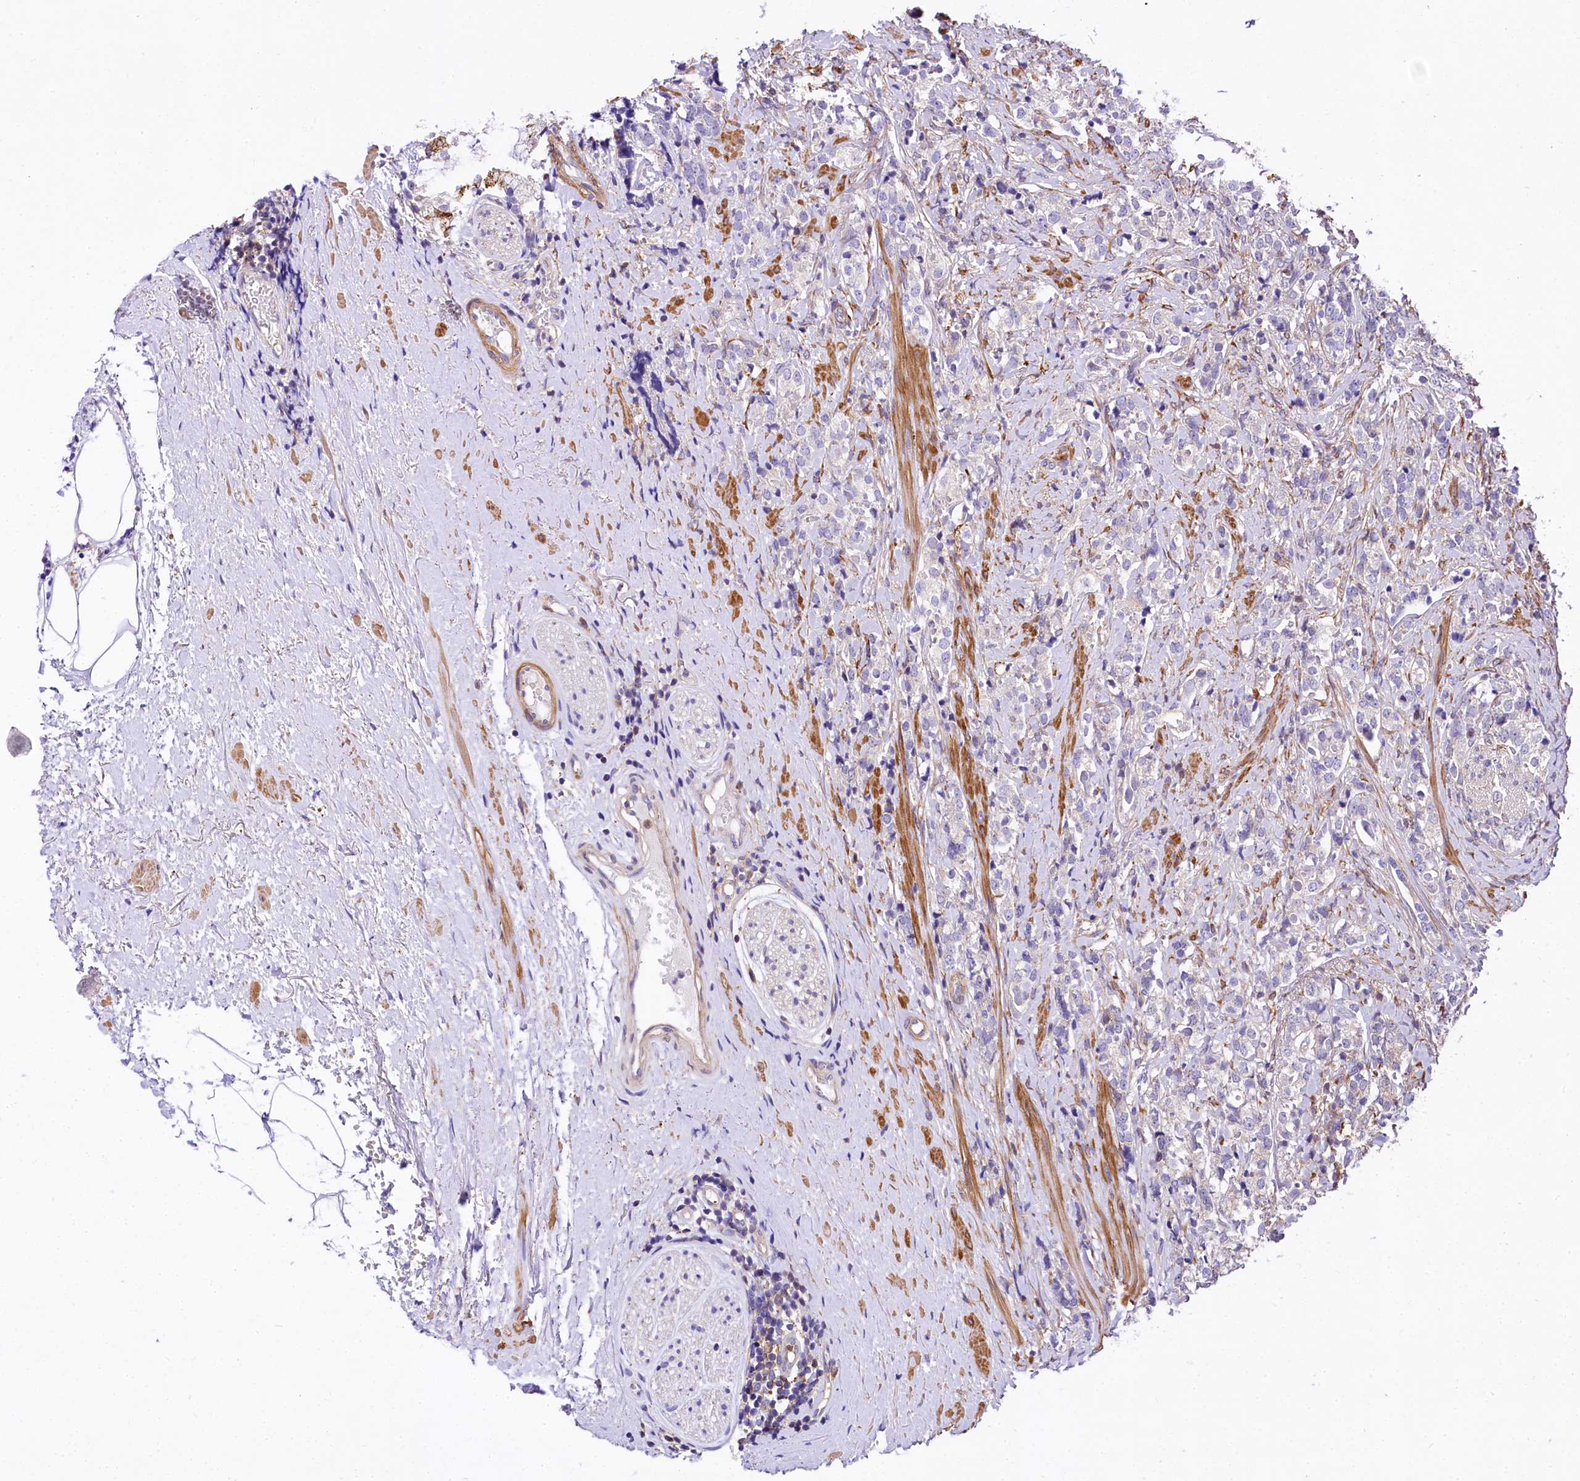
{"staining": {"intensity": "negative", "quantity": "none", "location": "none"}, "tissue": "prostate cancer", "cell_type": "Tumor cells", "image_type": "cancer", "snomed": [{"axis": "morphology", "description": "Adenocarcinoma, High grade"}, {"axis": "topography", "description": "Prostate"}], "caption": "The immunohistochemistry photomicrograph has no significant expression in tumor cells of prostate adenocarcinoma (high-grade) tissue. (Immunohistochemistry, brightfield microscopy, high magnification).", "gene": "FCHSD2", "patient": {"sex": "male", "age": 69}}